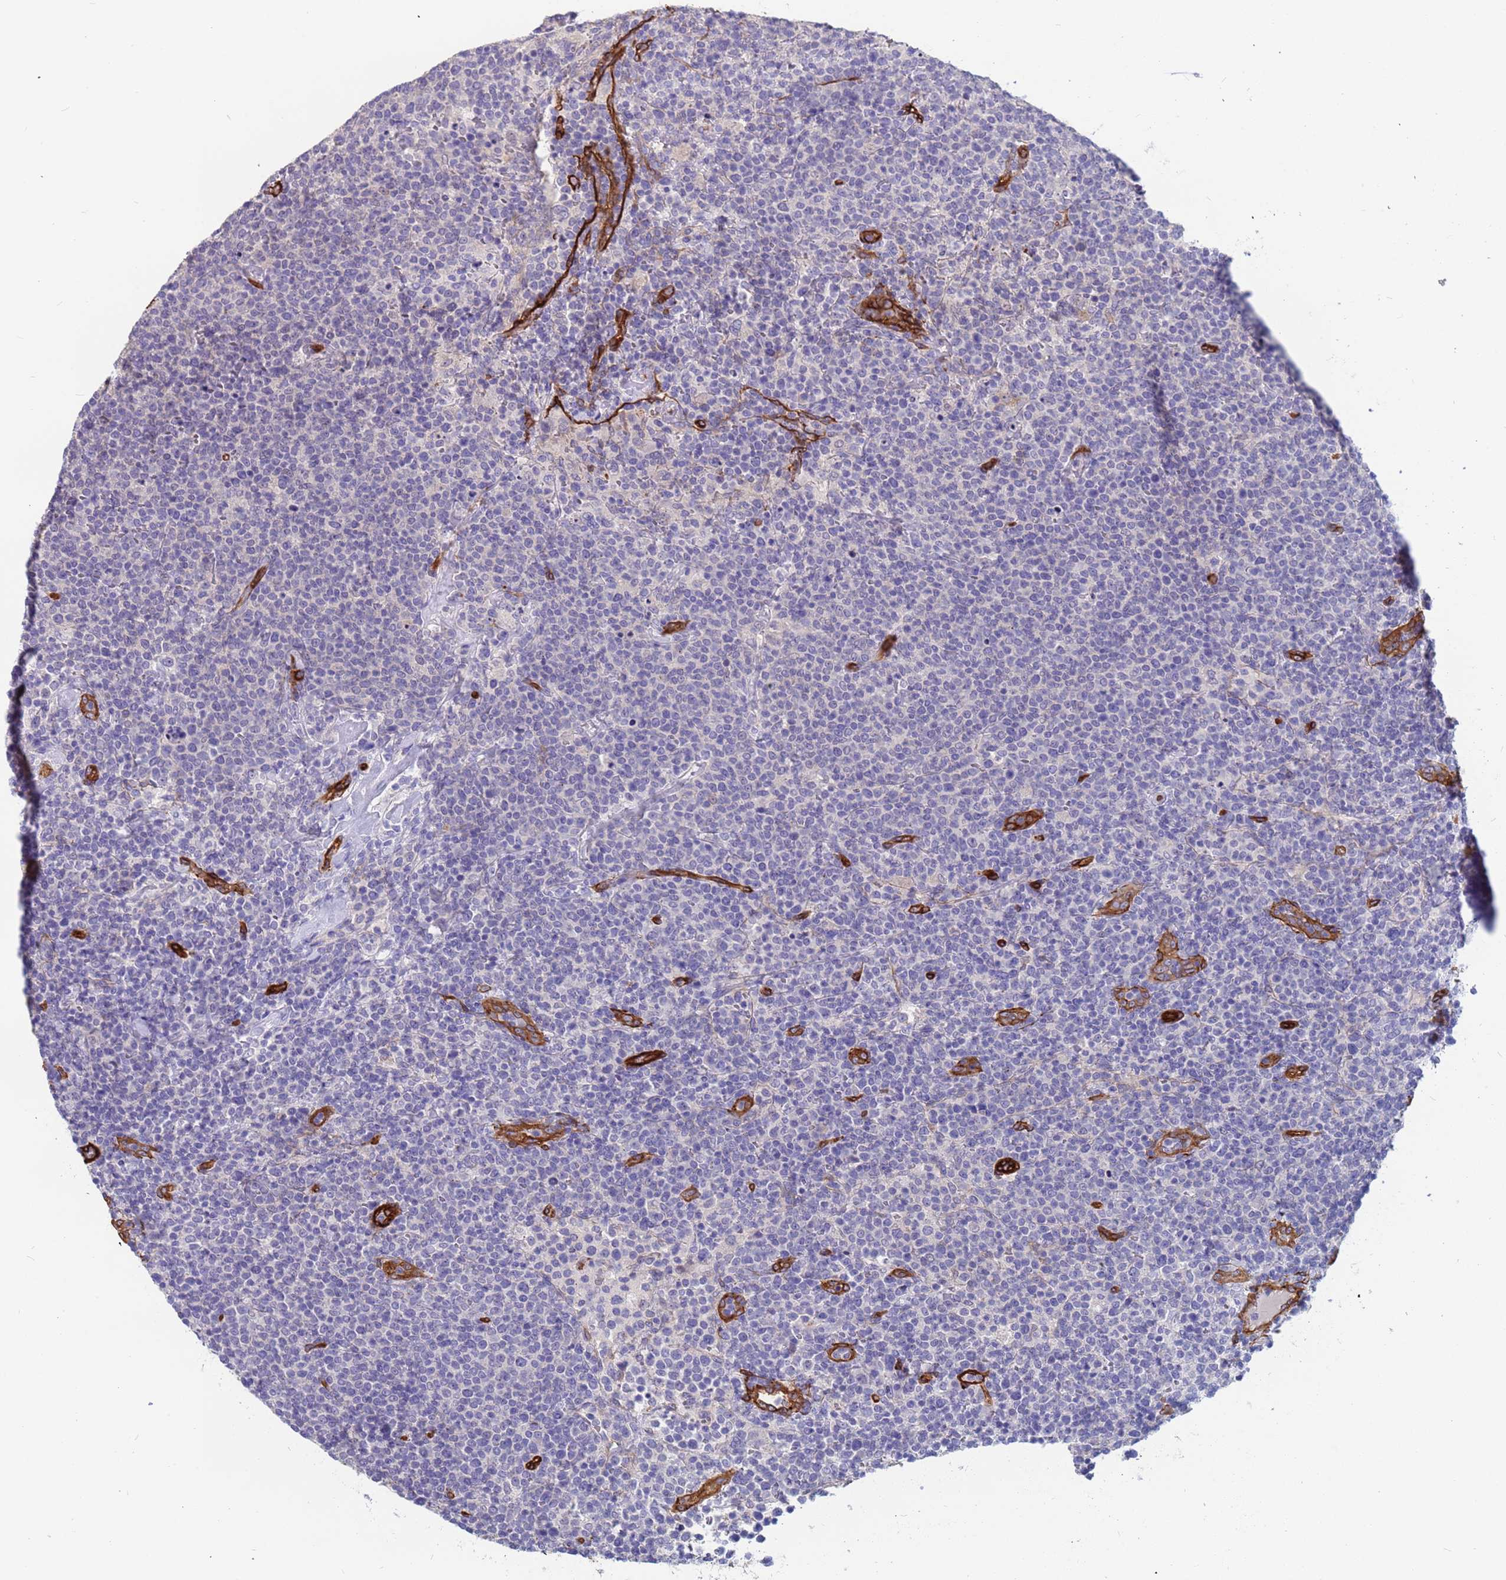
{"staining": {"intensity": "negative", "quantity": "none", "location": "none"}, "tissue": "lymphoma", "cell_type": "Tumor cells", "image_type": "cancer", "snomed": [{"axis": "morphology", "description": "Malignant lymphoma, non-Hodgkin's type, High grade"}, {"axis": "topography", "description": "Lymph node"}], "caption": "Immunohistochemistry (IHC) histopathology image of lymphoma stained for a protein (brown), which demonstrates no positivity in tumor cells. The staining was performed using DAB (3,3'-diaminobenzidine) to visualize the protein expression in brown, while the nuclei were stained in blue with hematoxylin (Magnification: 20x).", "gene": "EHD2", "patient": {"sex": "male", "age": 61}}